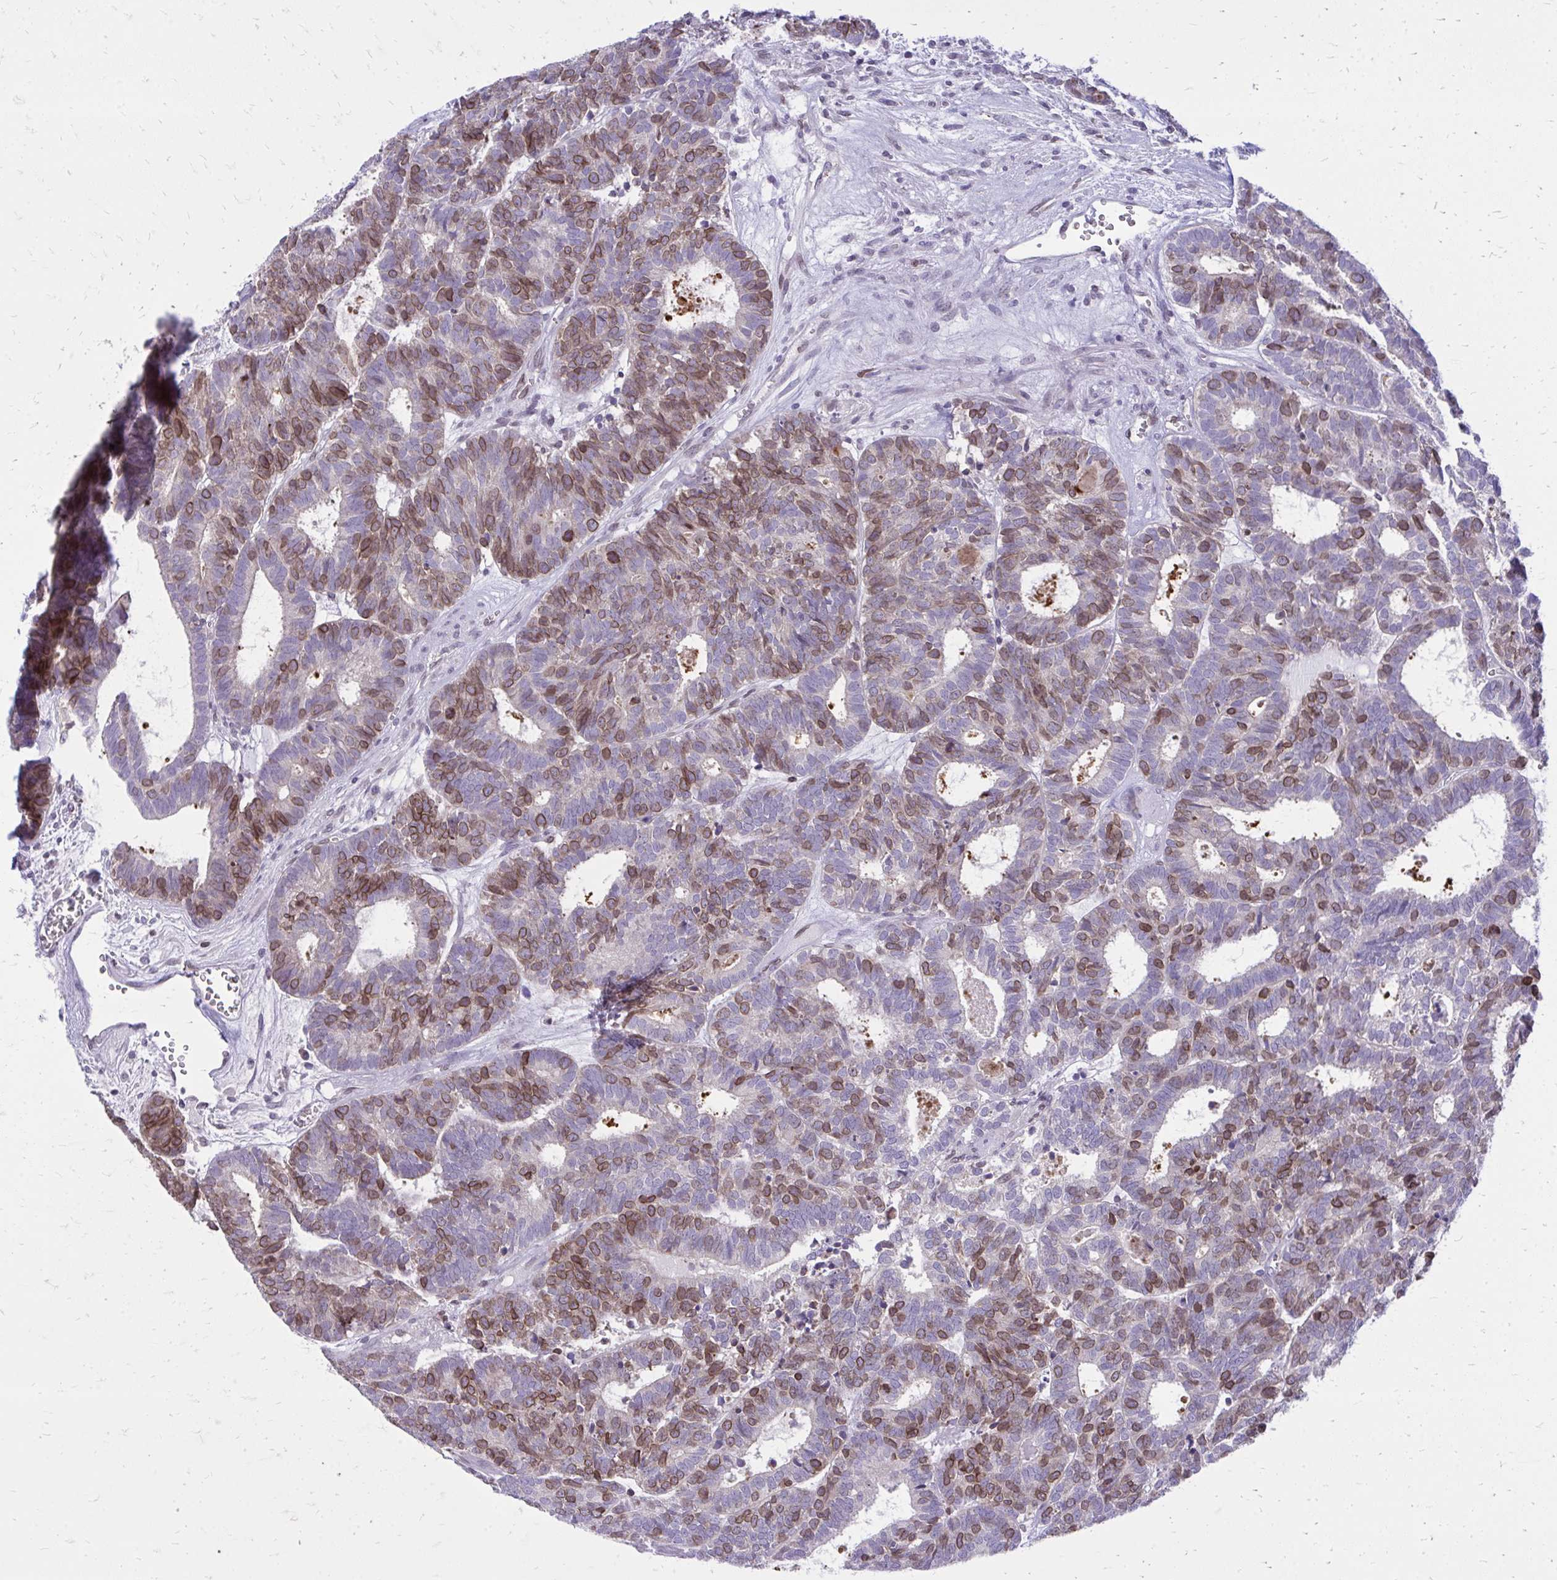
{"staining": {"intensity": "moderate", "quantity": "25%-75%", "location": "cytoplasmic/membranous,nuclear"}, "tissue": "head and neck cancer", "cell_type": "Tumor cells", "image_type": "cancer", "snomed": [{"axis": "morphology", "description": "Adenocarcinoma, NOS"}, {"axis": "topography", "description": "Head-Neck"}], "caption": "A brown stain labels moderate cytoplasmic/membranous and nuclear positivity of a protein in adenocarcinoma (head and neck) tumor cells.", "gene": "RPS6KA2", "patient": {"sex": "female", "age": 81}}